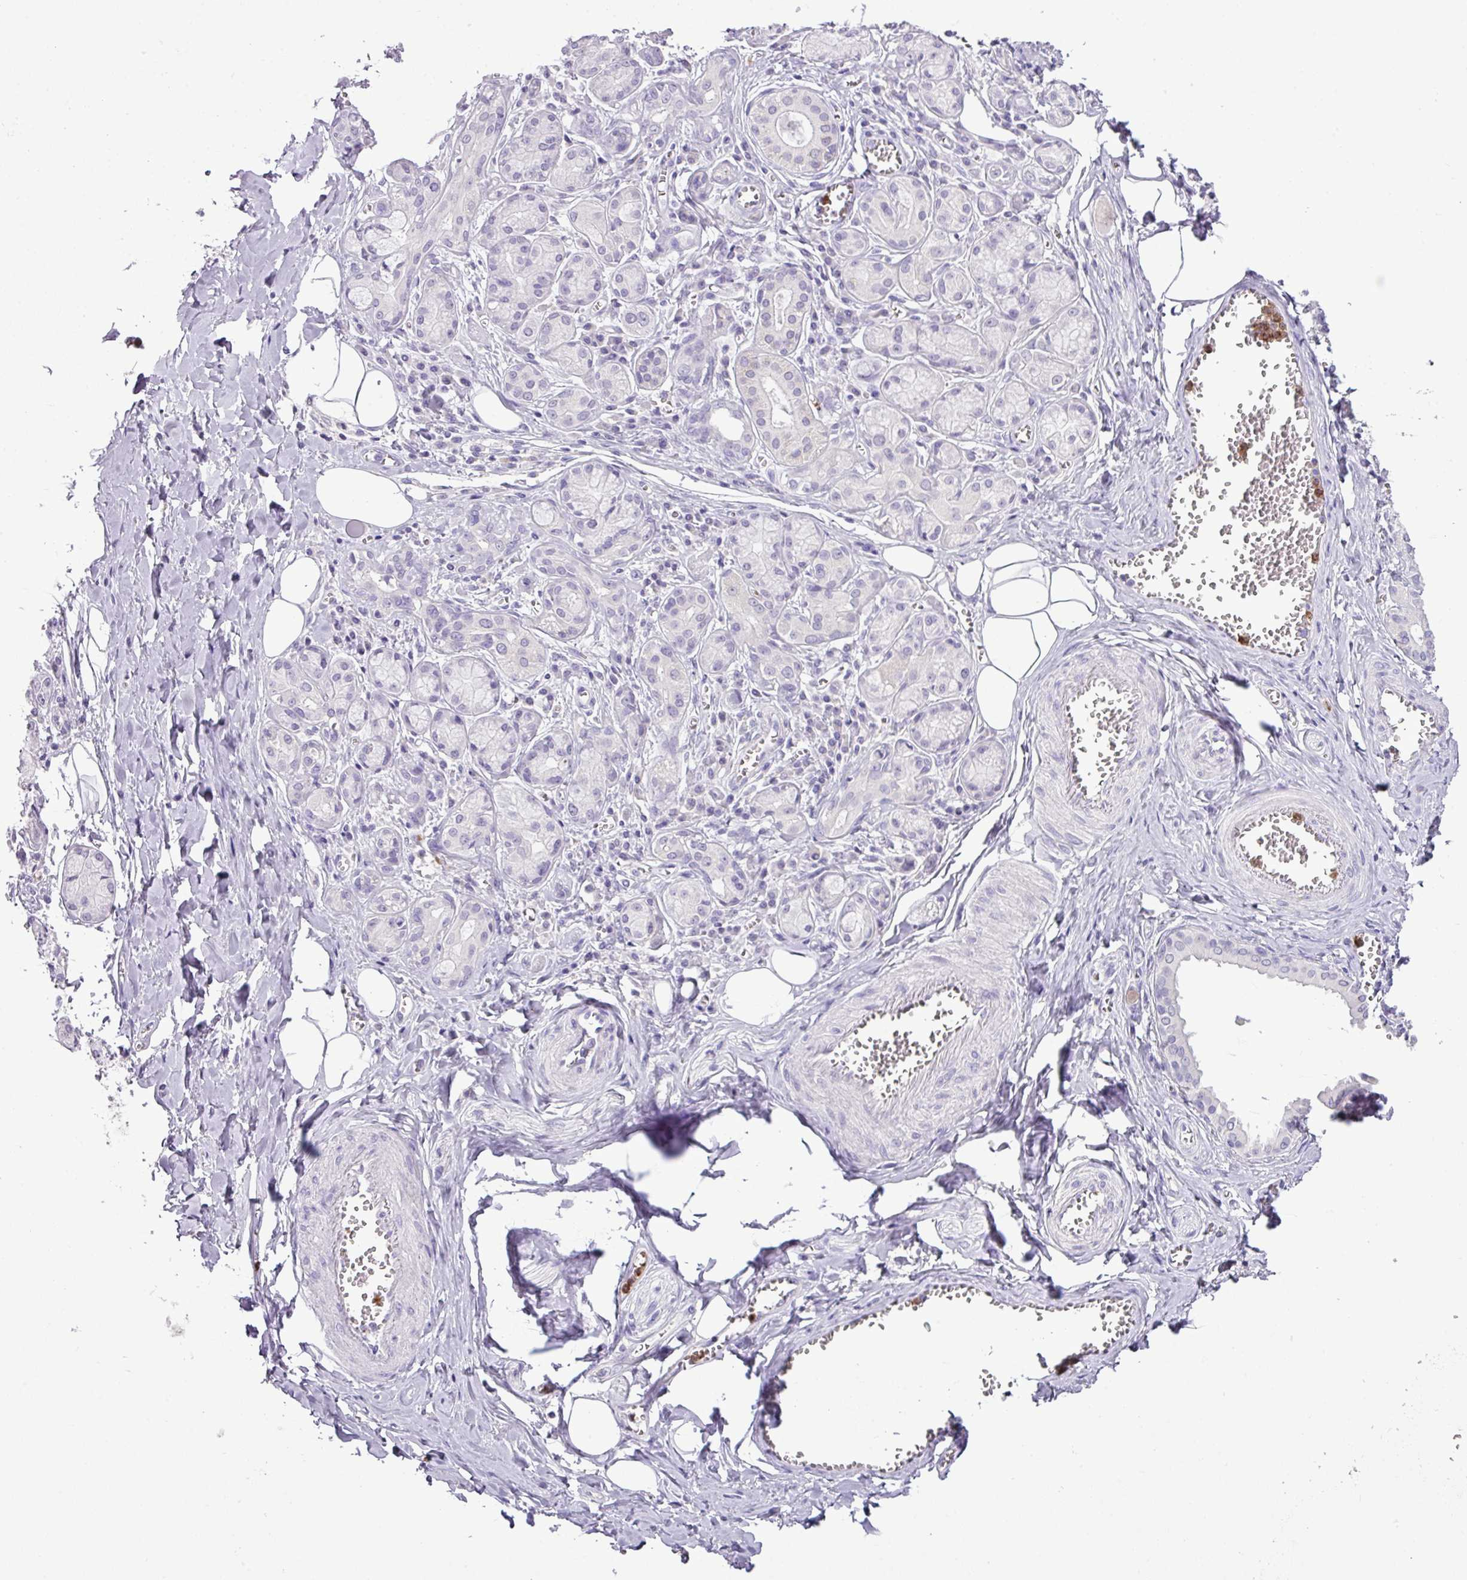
{"staining": {"intensity": "negative", "quantity": "none", "location": "none"}, "tissue": "salivary gland", "cell_type": "Glandular cells", "image_type": "normal", "snomed": [{"axis": "morphology", "description": "Normal tissue, NOS"}, {"axis": "topography", "description": "Salivary gland"}], "caption": "DAB immunohistochemical staining of unremarkable salivary gland shows no significant expression in glandular cells. (DAB immunohistochemistry (IHC) with hematoxylin counter stain).", "gene": "HTR3E", "patient": {"sex": "male", "age": 74}}